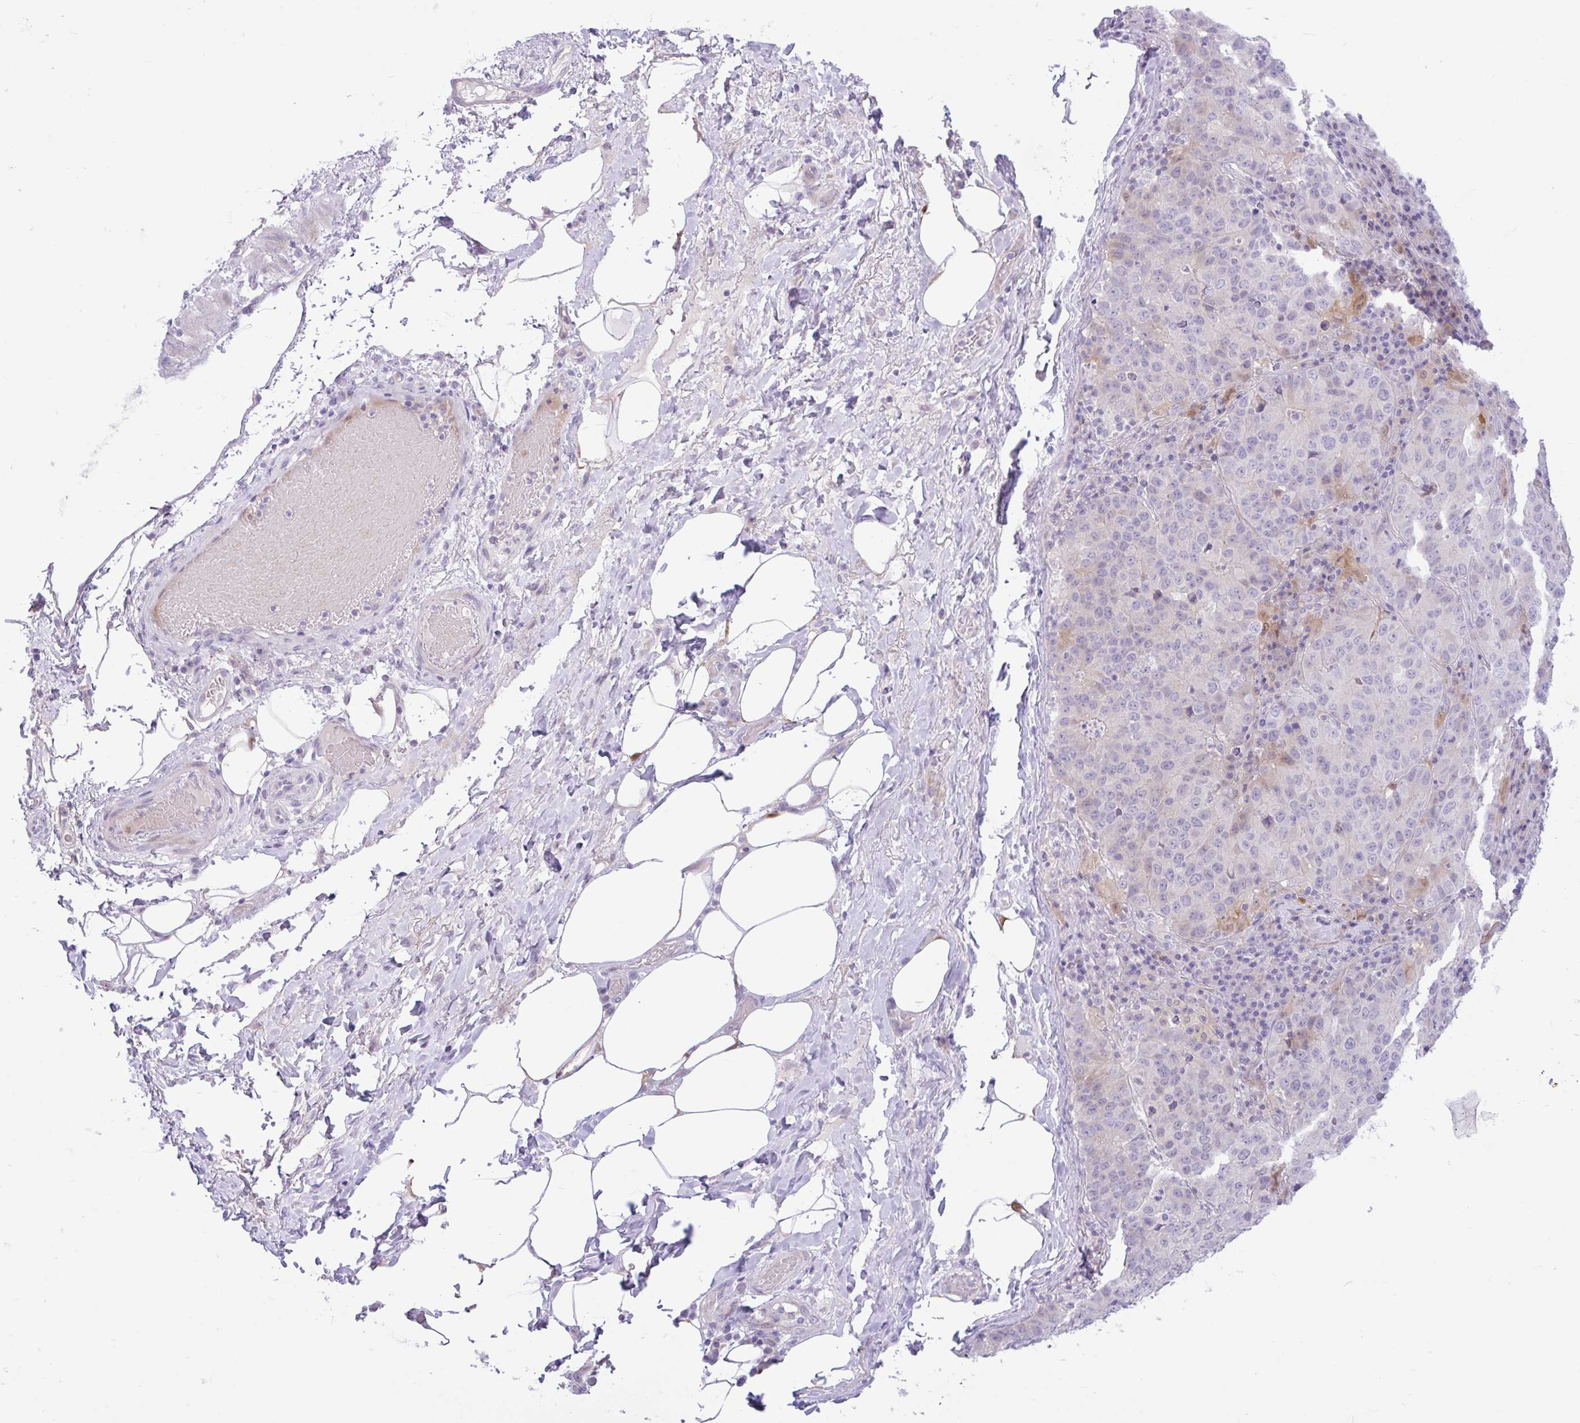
{"staining": {"intensity": "negative", "quantity": "none", "location": "none"}, "tissue": "stomach cancer", "cell_type": "Tumor cells", "image_type": "cancer", "snomed": [{"axis": "morphology", "description": "Adenocarcinoma, NOS"}, {"axis": "topography", "description": "Stomach"}], "caption": "Stomach adenocarcinoma was stained to show a protein in brown. There is no significant expression in tumor cells.", "gene": "ZNF101", "patient": {"sex": "male", "age": 71}}